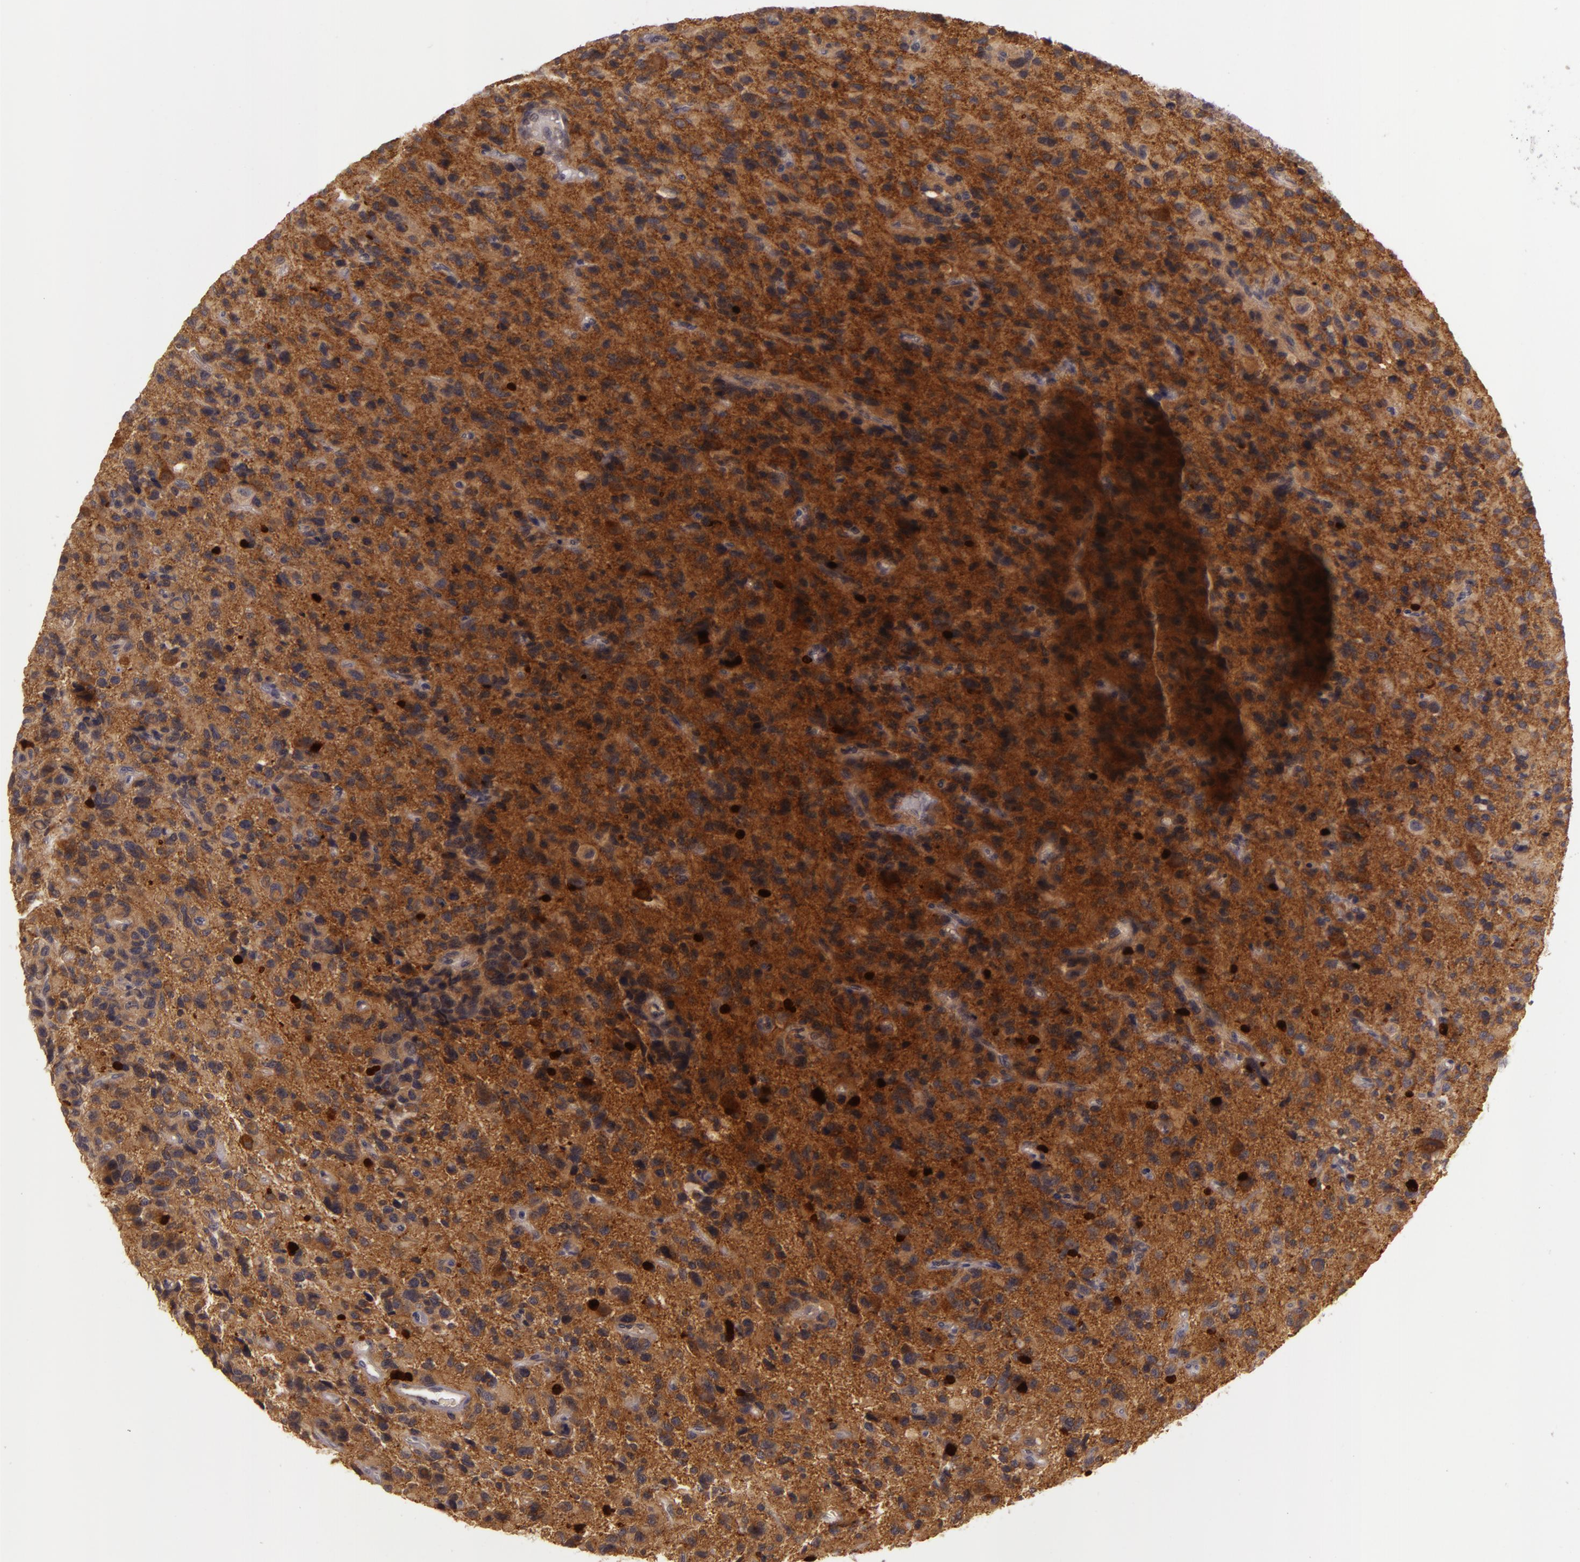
{"staining": {"intensity": "weak", "quantity": ">75%", "location": "cytoplasmic/membranous"}, "tissue": "glioma", "cell_type": "Tumor cells", "image_type": "cancer", "snomed": [{"axis": "morphology", "description": "Glioma, malignant, High grade"}, {"axis": "topography", "description": "Brain"}], "caption": "Immunohistochemical staining of glioma exhibits low levels of weak cytoplasmic/membranous expression in about >75% of tumor cells.", "gene": "PPP1R3F", "patient": {"sex": "male", "age": 77}}